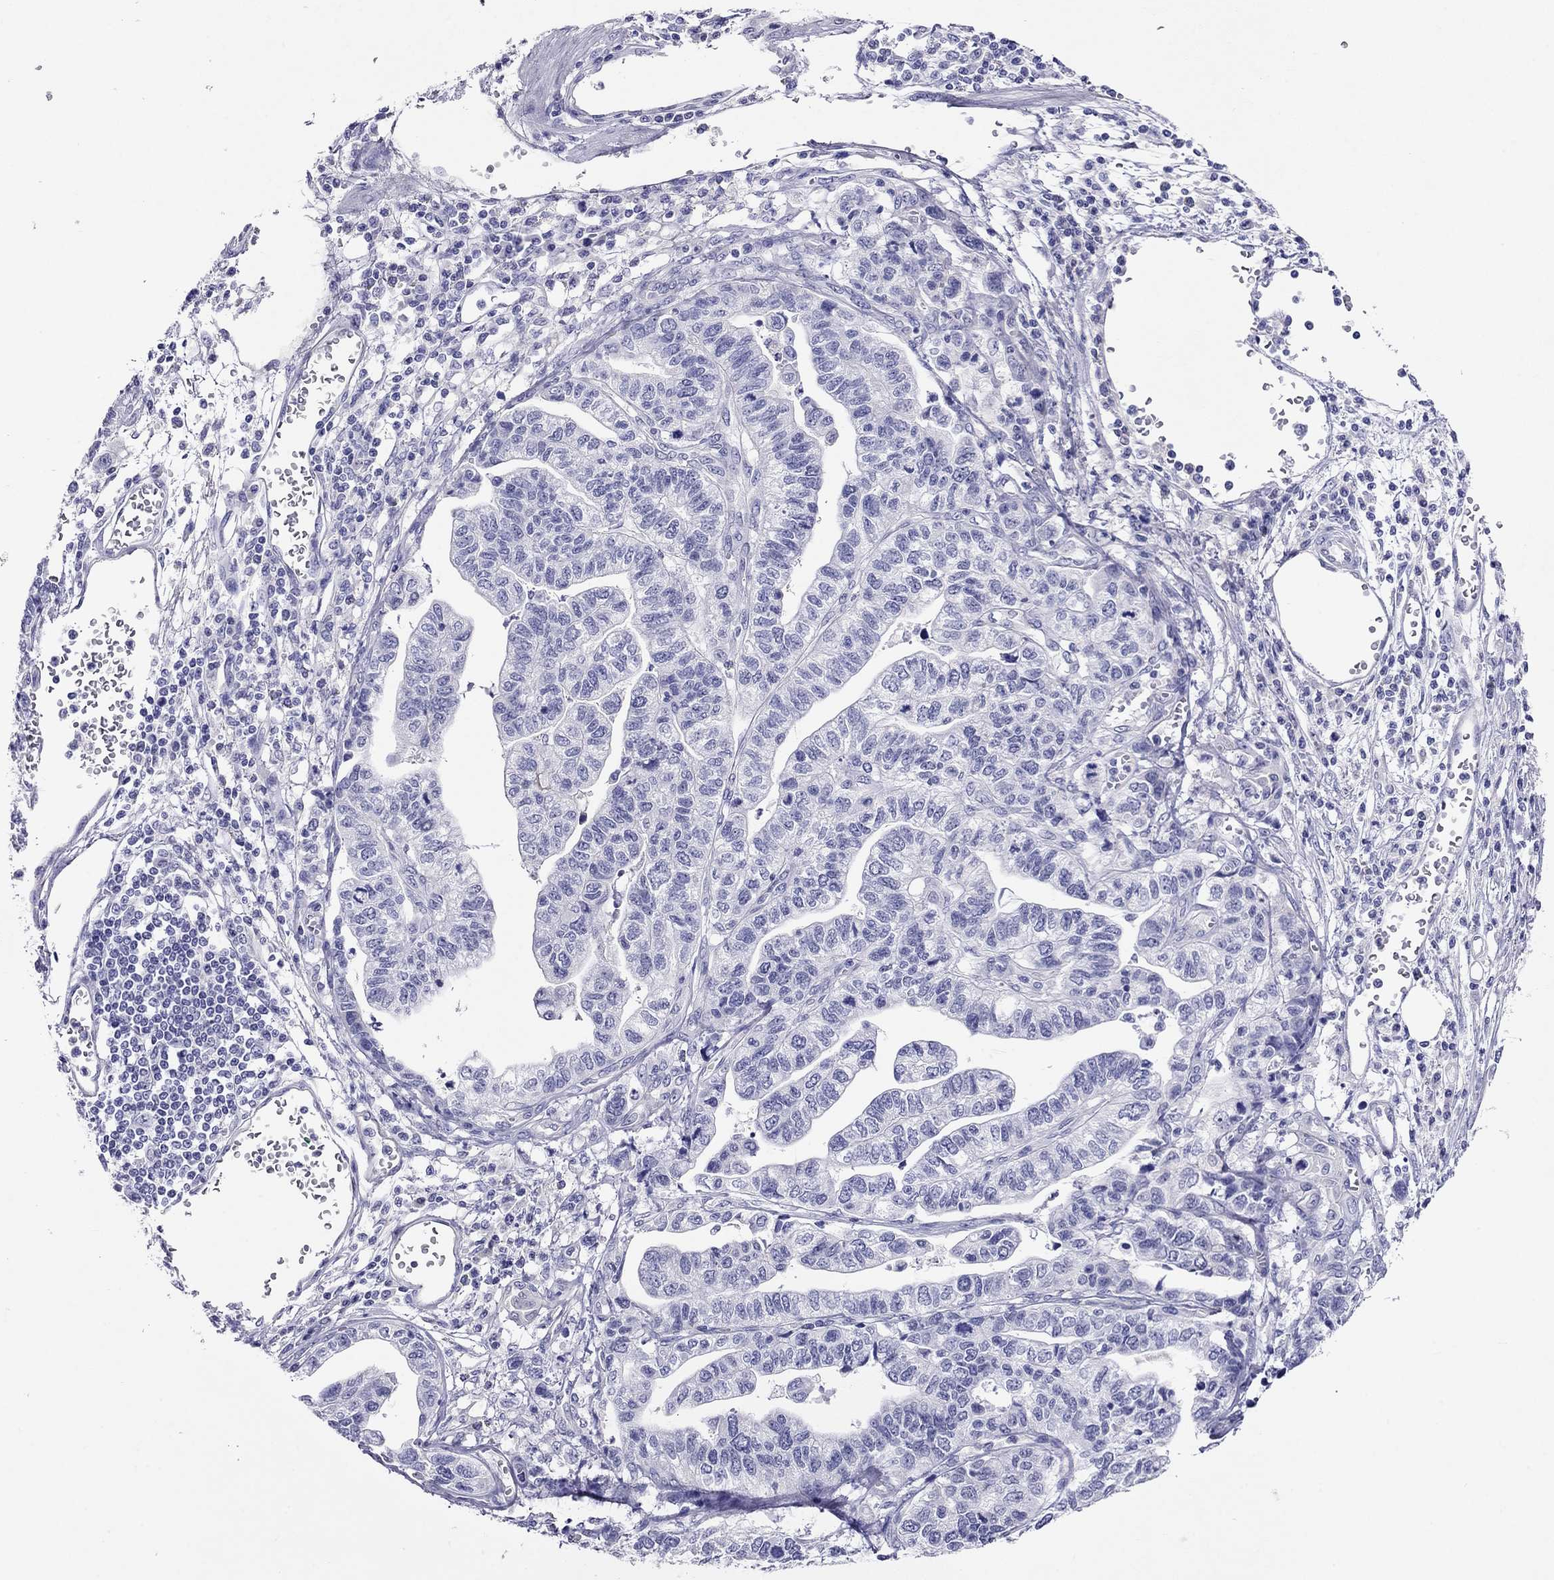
{"staining": {"intensity": "negative", "quantity": "none", "location": "none"}, "tissue": "stomach cancer", "cell_type": "Tumor cells", "image_type": "cancer", "snomed": [{"axis": "morphology", "description": "Adenocarcinoma, NOS"}, {"axis": "topography", "description": "Stomach, upper"}], "caption": "Stomach cancer was stained to show a protein in brown. There is no significant expression in tumor cells.", "gene": "CAPNS2", "patient": {"sex": "female", "age": 67}}